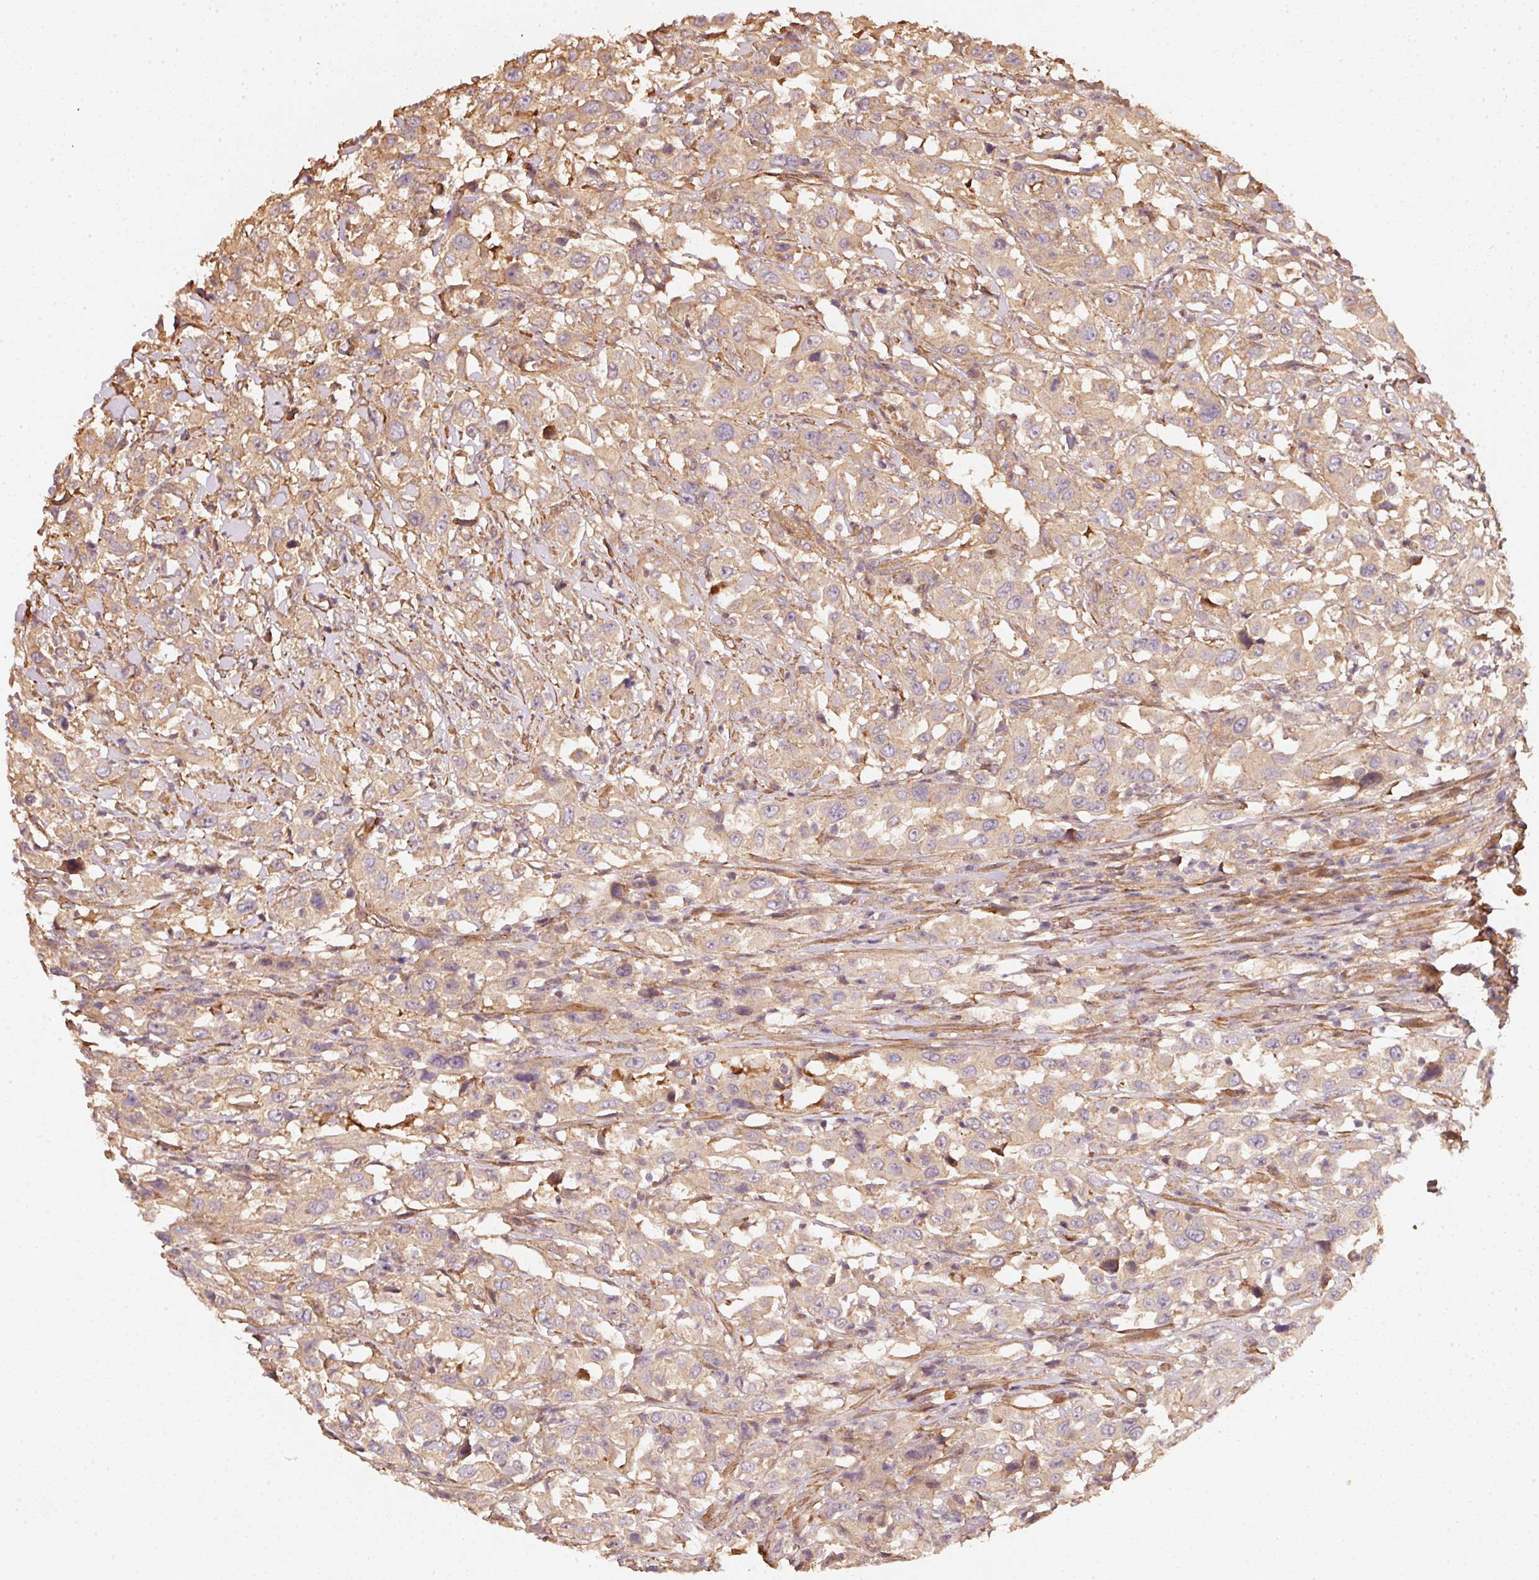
{"staining": {"intensity": "moderate", "quantity": ">75%", "location": "cytoplasmic/membranous"}, "tissue": "urothelial cancer", "cell_type": "Tumor cells", "image_type": "cancer", "snomed": [{"axis": "morphology", "description": "Urothelial carcinoma, High grade"}, {"axis": "topography", "description": "Urinary bladder"}], "caption": "Immunohistochemical staining of urothelial cancer exhibits medium levels of moderate cytoplasmic/membranous protein expression in approximately >75% of tumor cells. Nuclei are stained in blue.", "gene": "CEP95", "patient": {"sex": "male", "age": 61}}